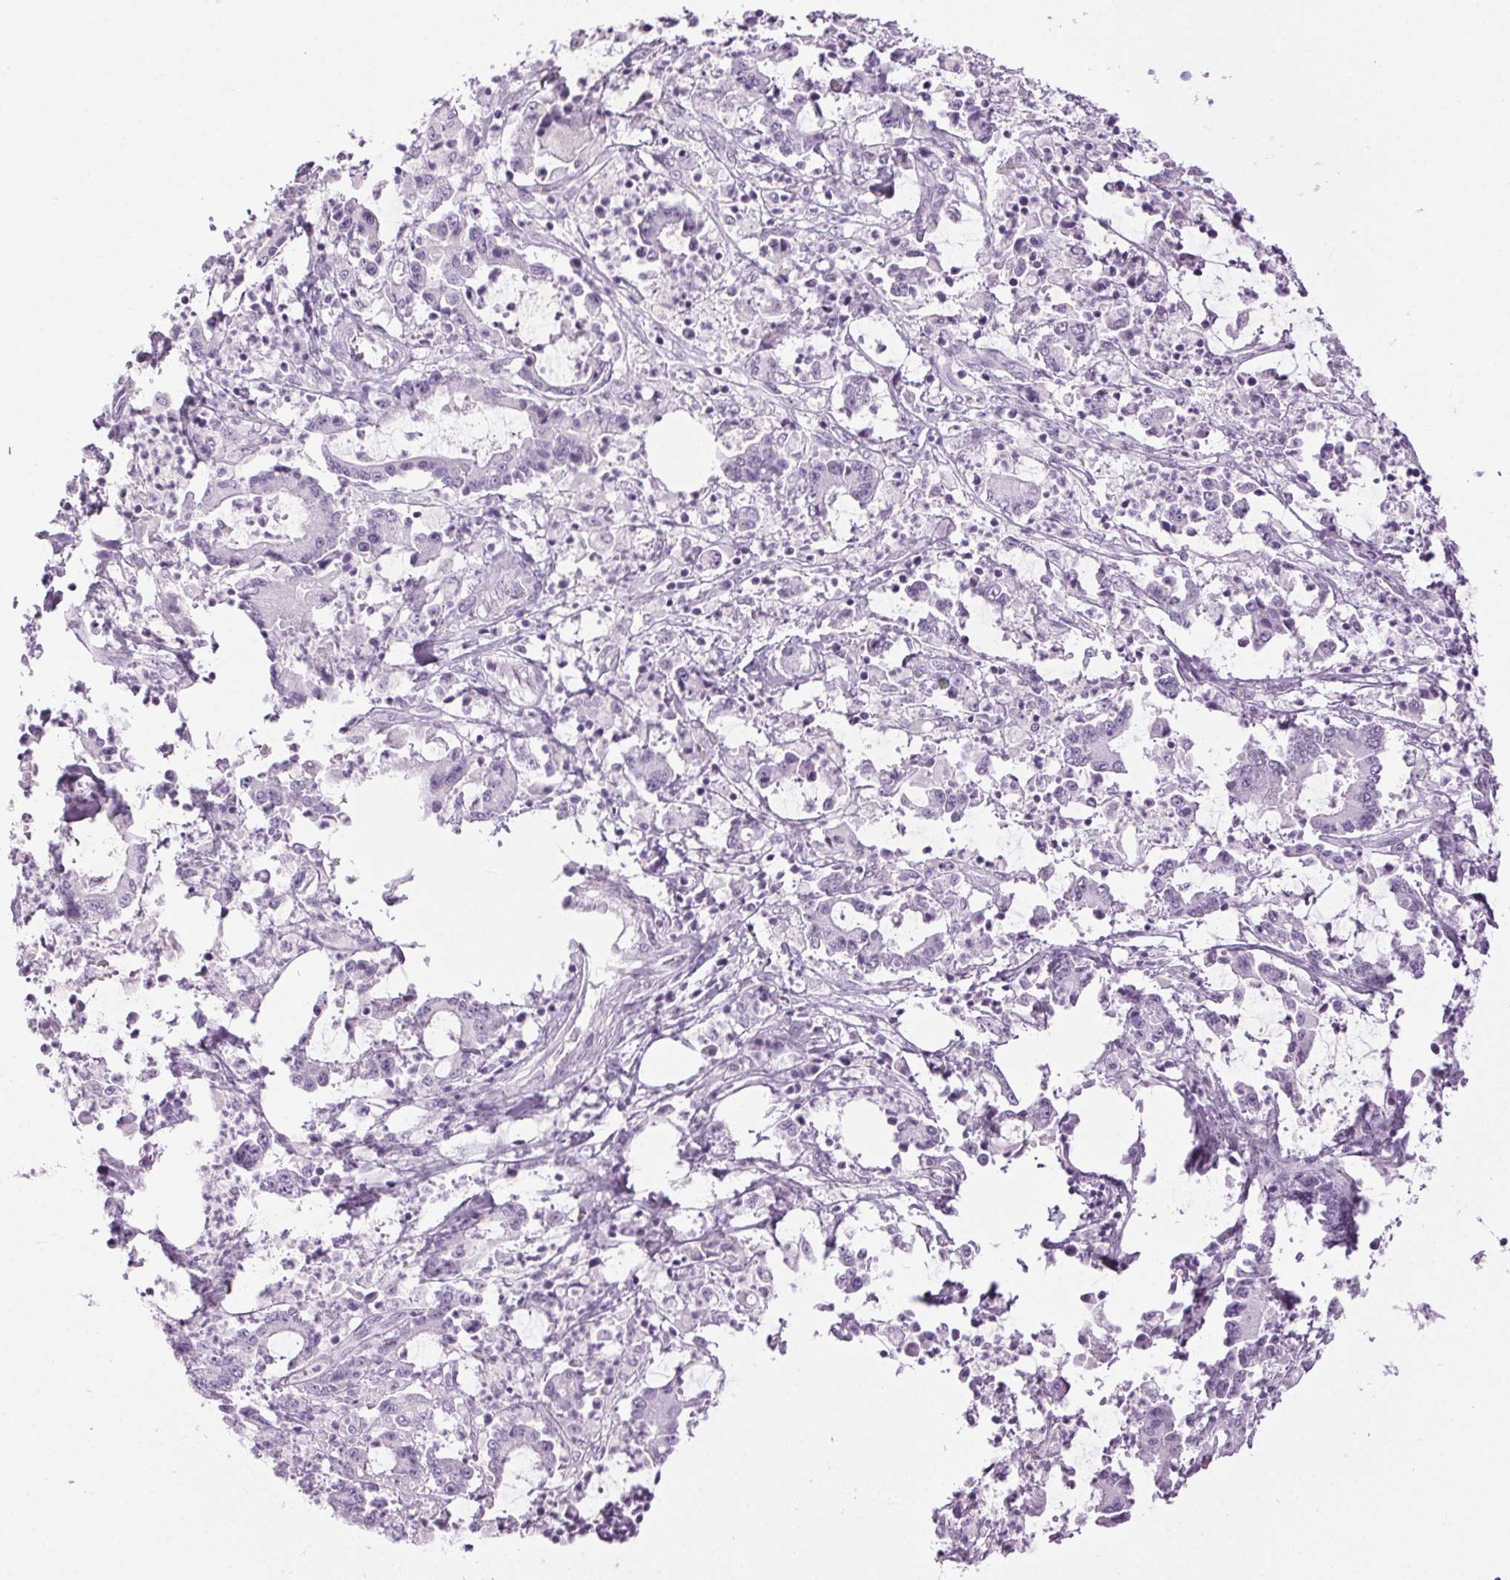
{"staining": {"intensity": "negative", "quantity": "none", "location": "none"}, "tissue": "stomach cancer", "cell_type": "Tumor cells", "image_type": "cancer", "snomed": [{"axis": "morphology", "description": "Adenocarcinoma, NOS"}, {"axis": "topography", "description": "Stomach, upper"}], "caption": "A histopathology image of human stomach adenocarcinoma is negative for staining in tumor cells.", "gene": "BEND2", "patient": {"sex": "male", "age": 68}}